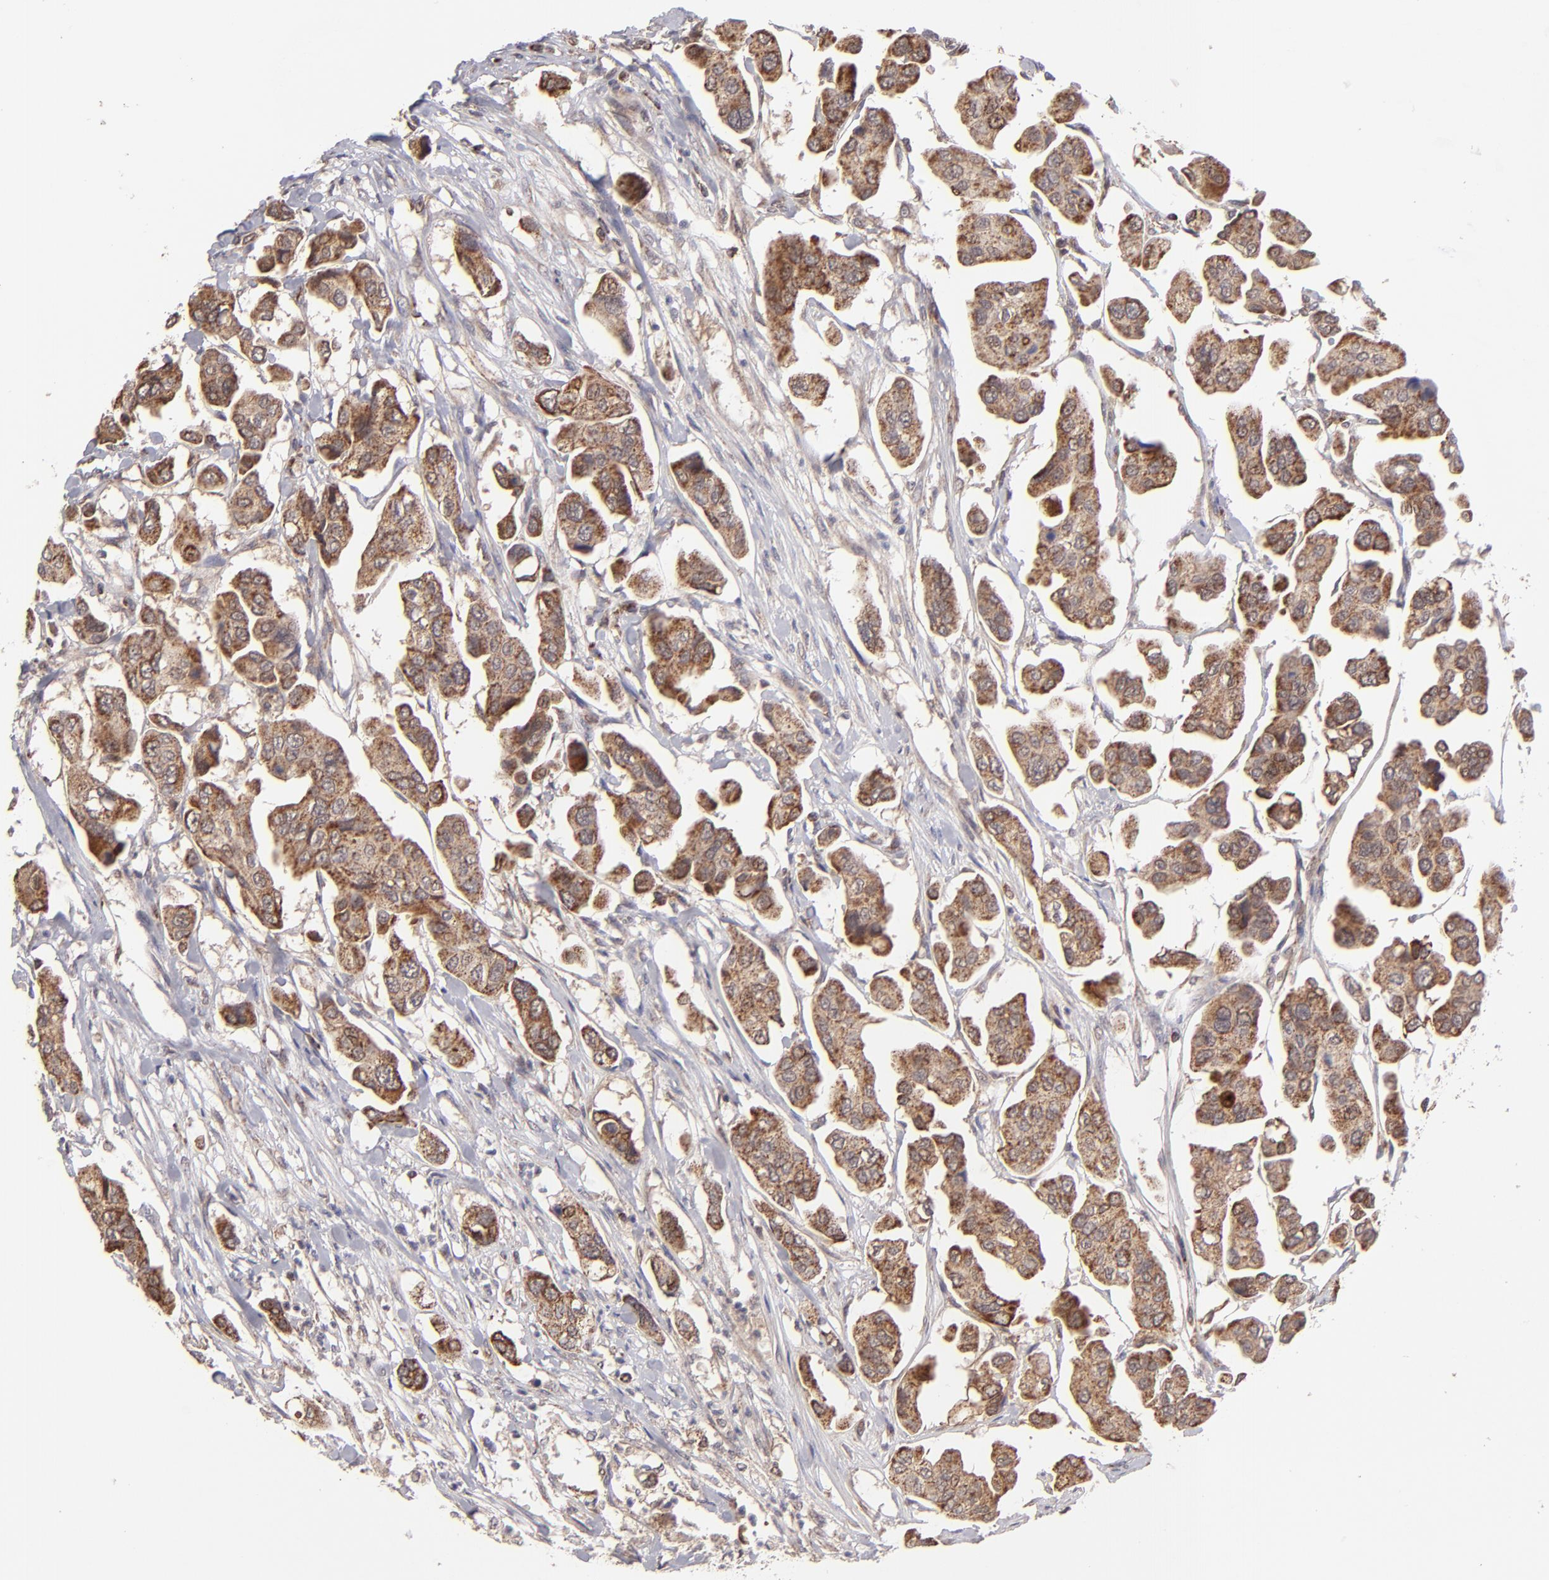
{"staining": {"intensity": "moderate", "quantity": ">75%", "location": "cytoplasmic/membranous"}, "tissue": "urothelial cancer", "cell_type": "Tumor cells", "image_type": "cancer", "snomed": [{"axis": "morphology", "description": "Adenocarcinoma, NOS"}, {"axis": "topography", "description": "Urinary bladder"}], "caption": "Immunohistochemistry (IHC) staining of adenocarcinoma, which demonstrates medium levels of moderate cytoplasmic/membranous positivity in approximately >75% of tumor cells indicating moderate cytoplasmic/membranous protein staining. The staining was performed using DAB (brown) for protein detection and nuclei were counterstained in hematoxylin (blue).", "gene": "SLC15A1", "patient": {"sex": "male", "age": 61}}